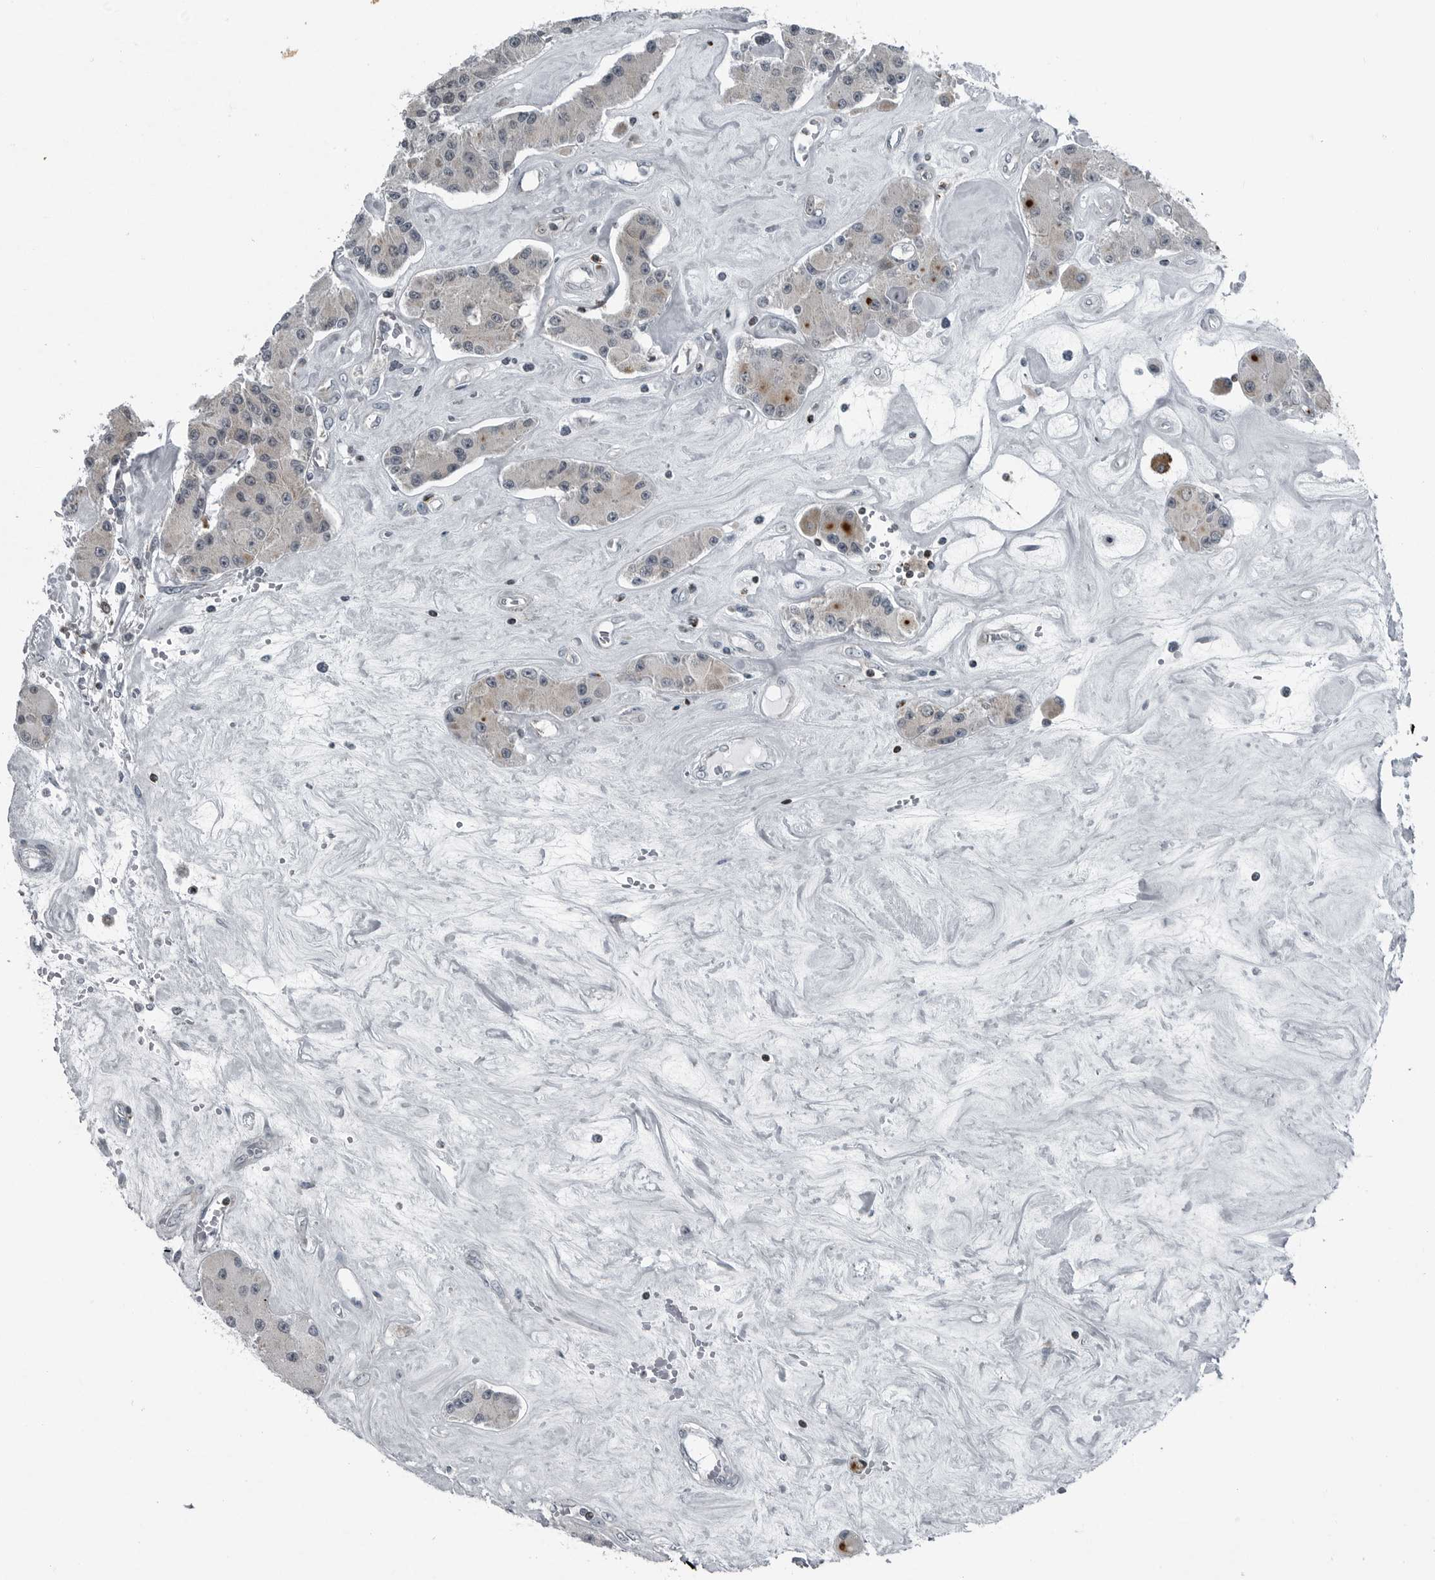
{"staining": {"intensity": "negative", "quantity": "none", "location": "none"}, "tissue": "carcinoid", "cell_type": "Tumor cells", "image_type": "cancer", "snomed": [{"axis": "morphology", "description": "Carcinoid, malignant, NOS"}, {"axis": "topography", "description": "Pancreas"}], "caption": "Immunohistochemical staining of carcinoid reveals no significant staining in tumor cells.", "gene": "GAK", "patient": {"sex": "male", "age": 41}}